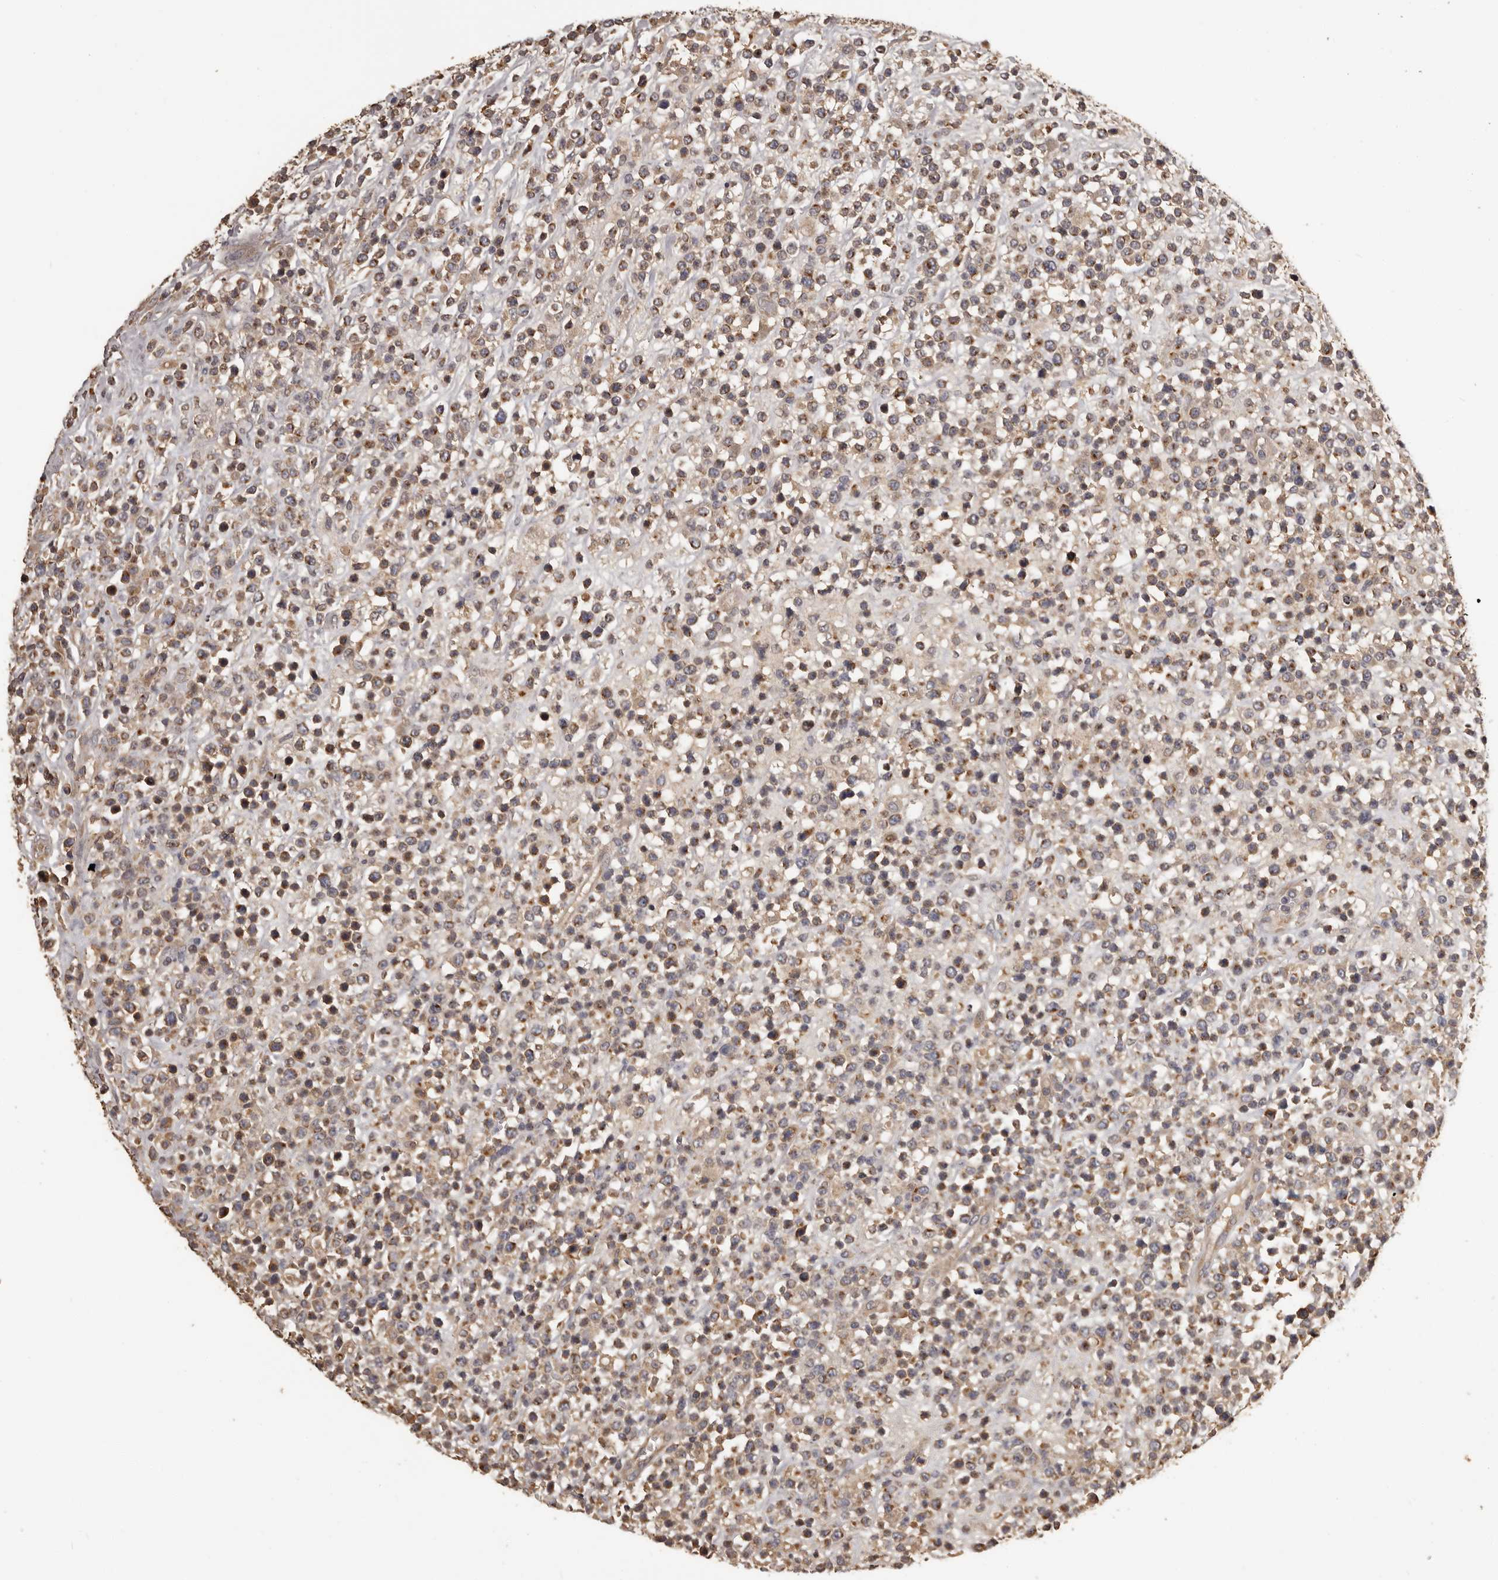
{"staining": {"intensity": "moderate", "quantity": ">75%", "location": "cytoplasmic/membranous"}, "tissue": "lymphoma", "cell_type": "Tumor cells", "image_type": "cancer", "snomed": [{"axis": "morphology", "description": "Malignant lymphoma, non-Hodgkin's type, High grade"}, {"axis": "topography", "description": "Colon"}], "caption": "A histopathology image of human malignant lymphoma, non-Hodgkin's type (high-grade) stained for a protein exhibits moderate cytoplasmic/membranous brown staining in tumor cells.", "gene": "MGAT5", "patient": {"sex": "female", "age": 53}}